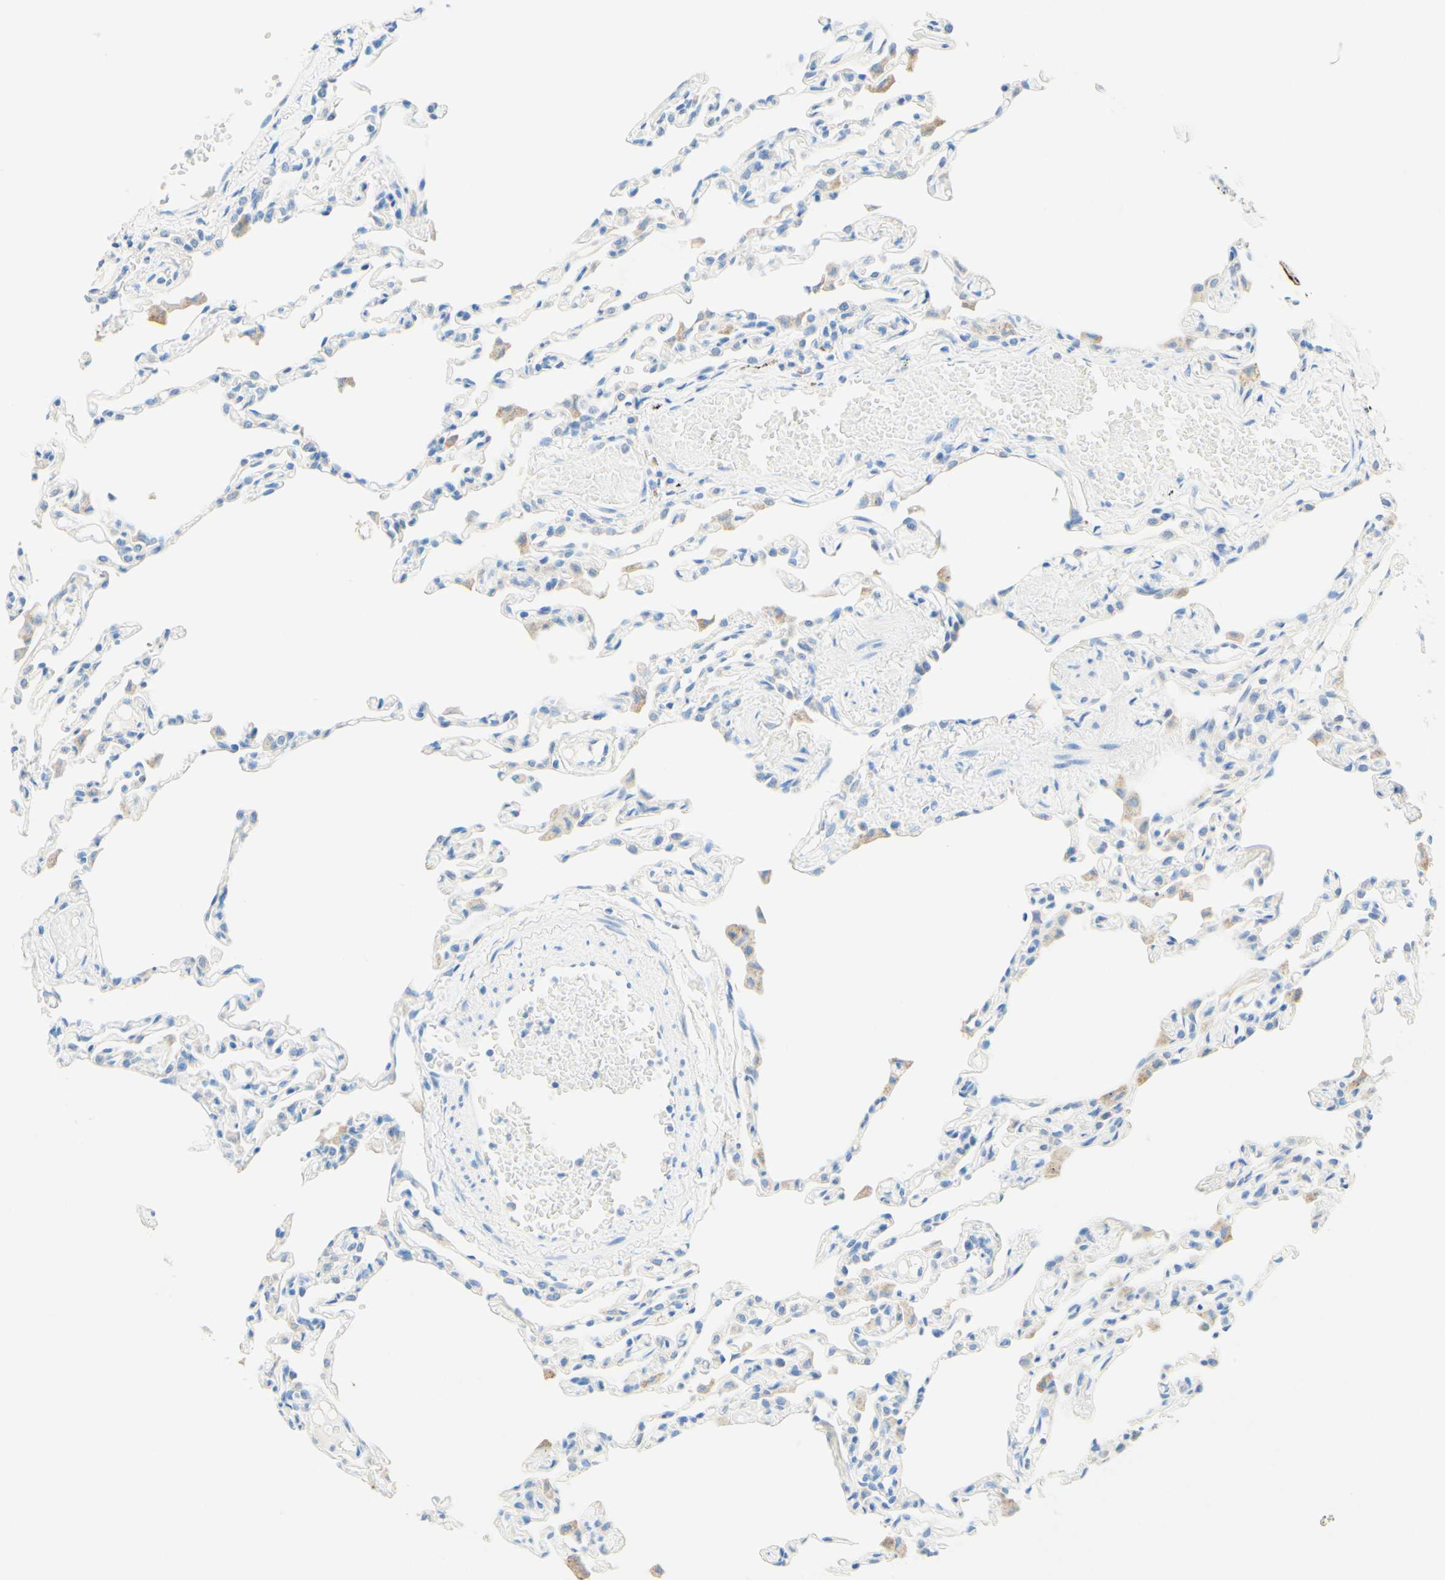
{"staining": {"intensity": "negative", "quantity": "none", "location": "none"}, "tissue": "lung", "cell_type": "Alveolar cells", "image_type": "normal", "snomed": [{"axis": "morphology", "description": "Normal tissue, NOS"}, {"axis": "topography", "description": "Lung"}], "caption": "The histopathology image demonstrates no staining of alveolar cells in normal lung.", "gene": "SLC46A1", "patient": {"sex": "female", "age": 49}}